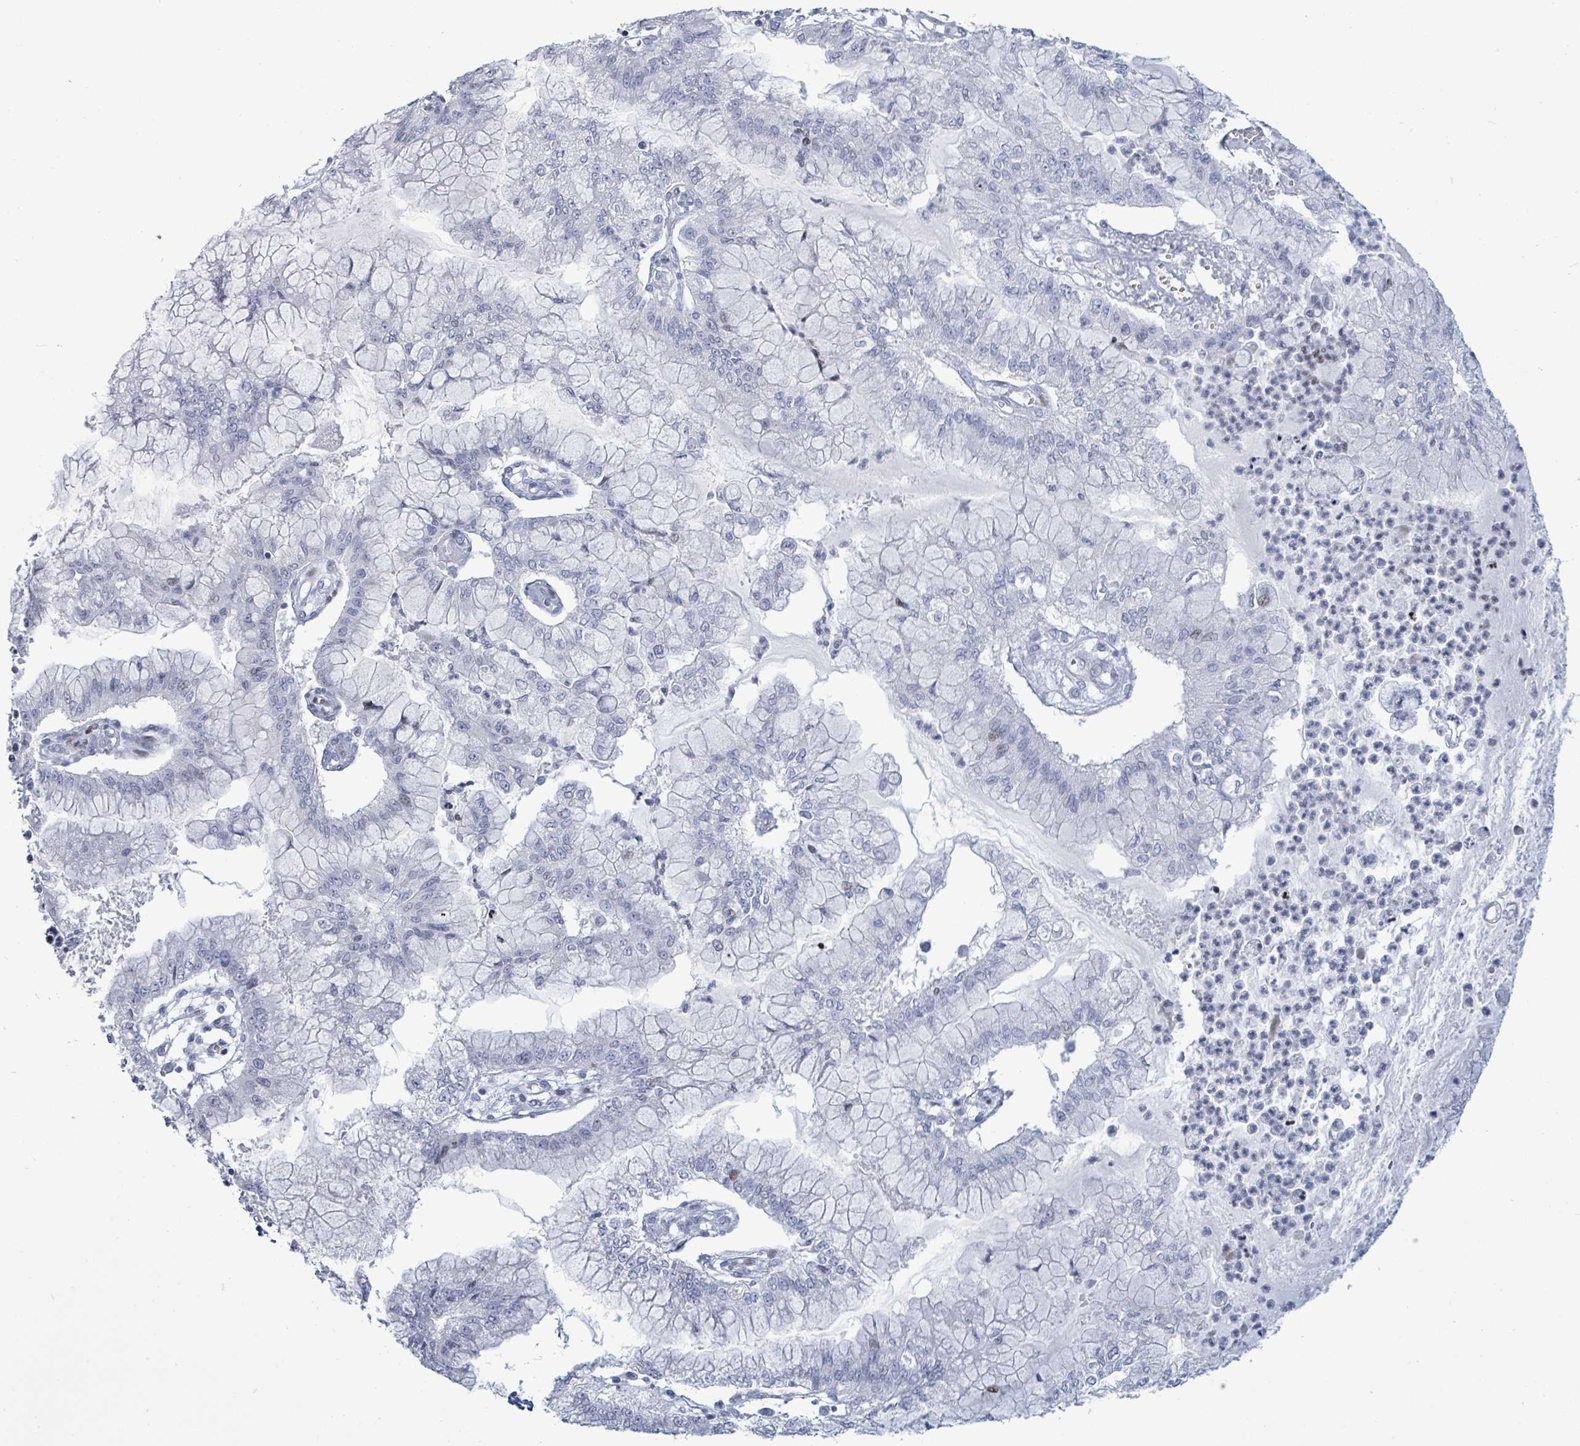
{"staining": {"intensity": "negative", "quantity": "none", "location": "none"}, "tissue": "pancreatic cancer", "cell_type": "Tumor cells", "image_type": "cancer", "snomed": [{"axis": "morphology", "description": "Adenocarcinoma, NOS"}, {"axis": "topography", "description": "Pancreas"}], "caption": "High magnification brightfield microscopy of pancreatic cancer stained with DAB (3,3'-diaminobenzidine) (brown) and counterstained with hematoxylin (blue): tumor cells show no significant staining.", "gene": "MALL", "patient": {"sex": "male", "age": 73}}